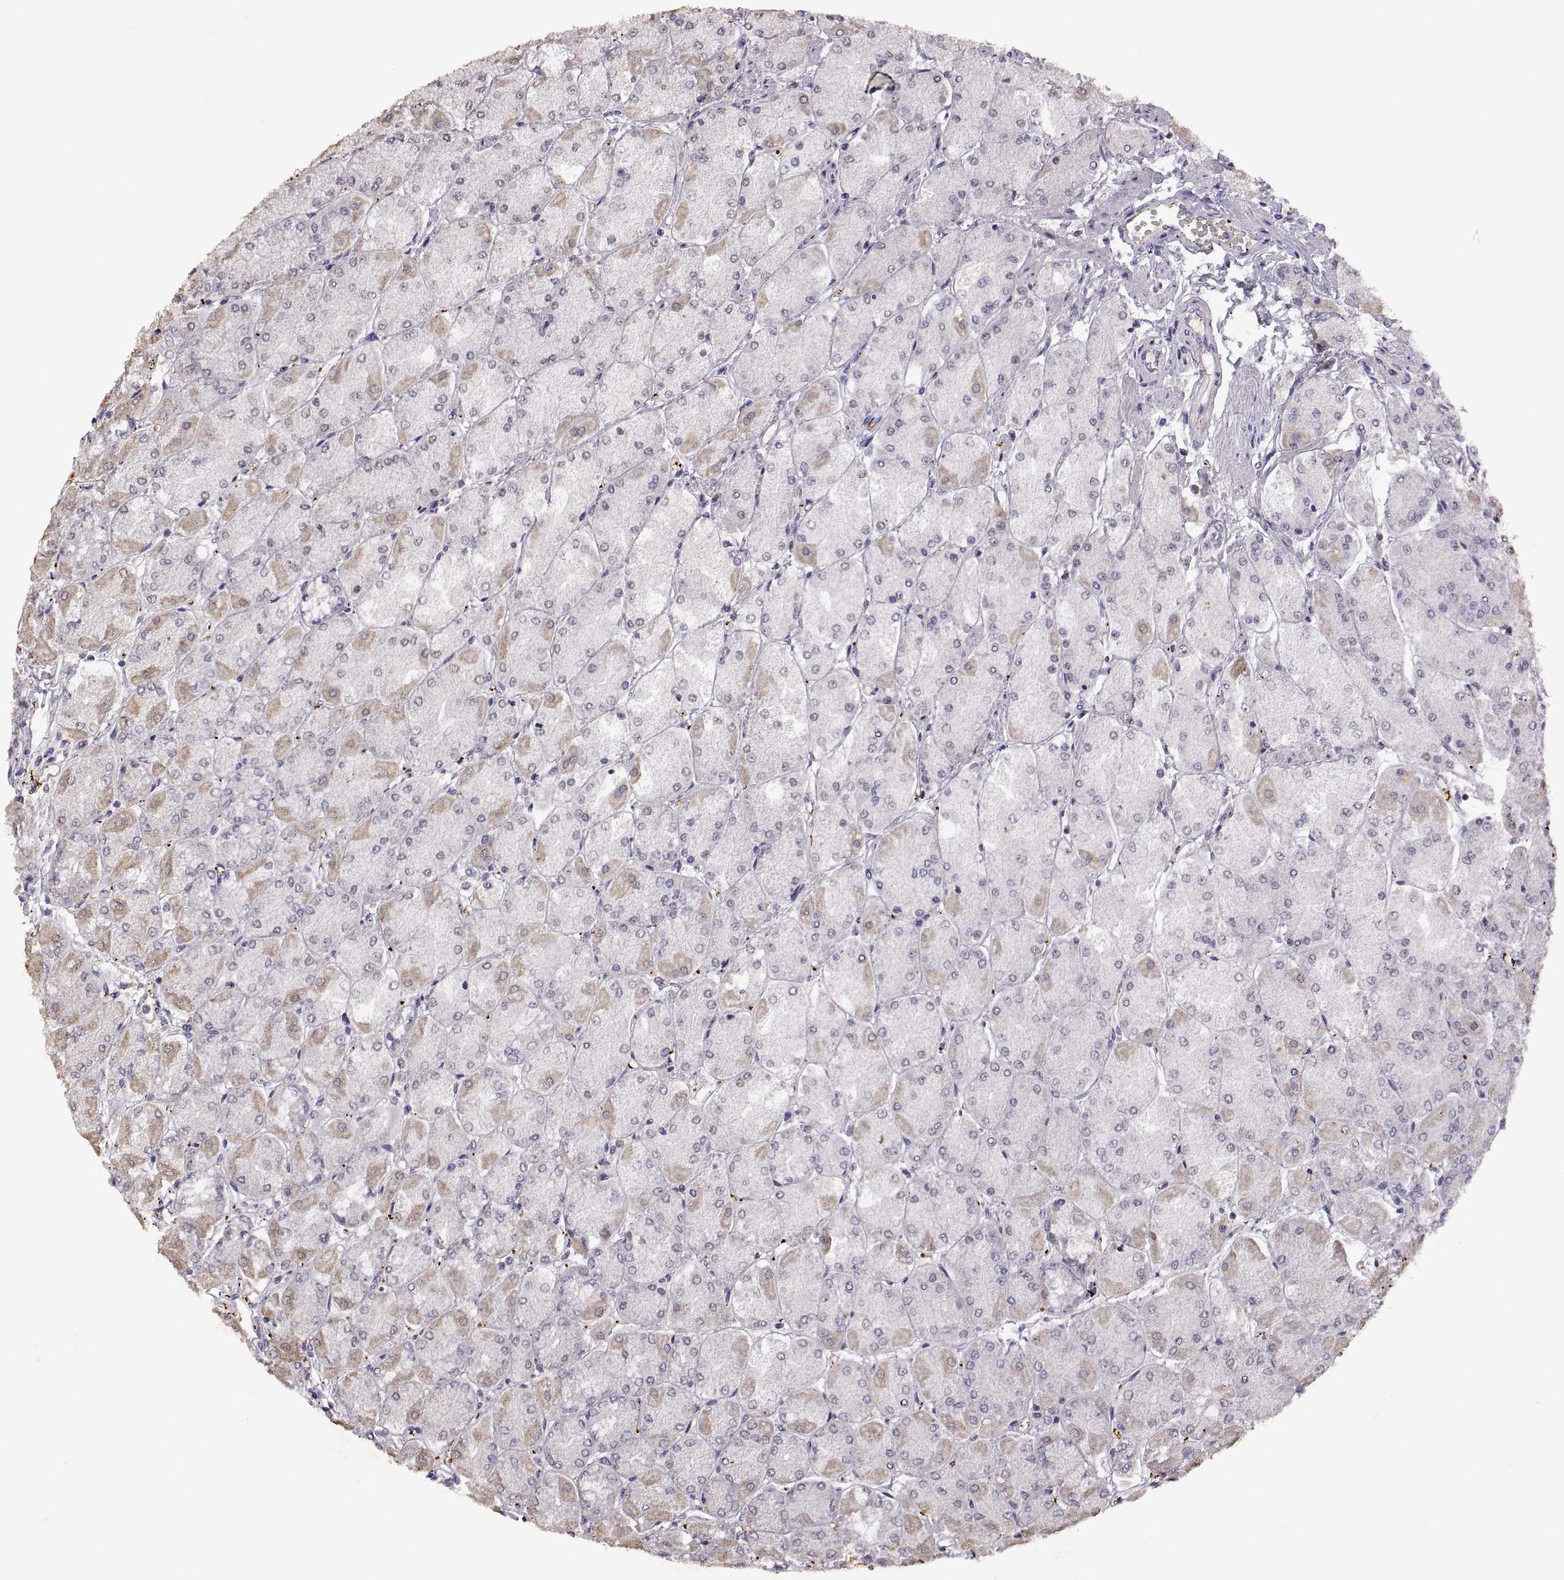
{"staining": {"intensity": "weak", "quantity": "<25%", "location": "cytoplasmic/membranous"}, "tissue": "stomach", "cell_type": "Glandular cells", "image_type": "normal", "snomed": [{"axis": "morphology", "description": "Normal tissue, NOS"}, {"axis": "topography", "description": "Stomach, upper"}], "caption": "This is a histopathology image of immunohistochemistry staining of normal stomach, which shows no positivity in glandular cells.", "gene": "DEFB136", "patient": {"sex": "male", "age": 60}}